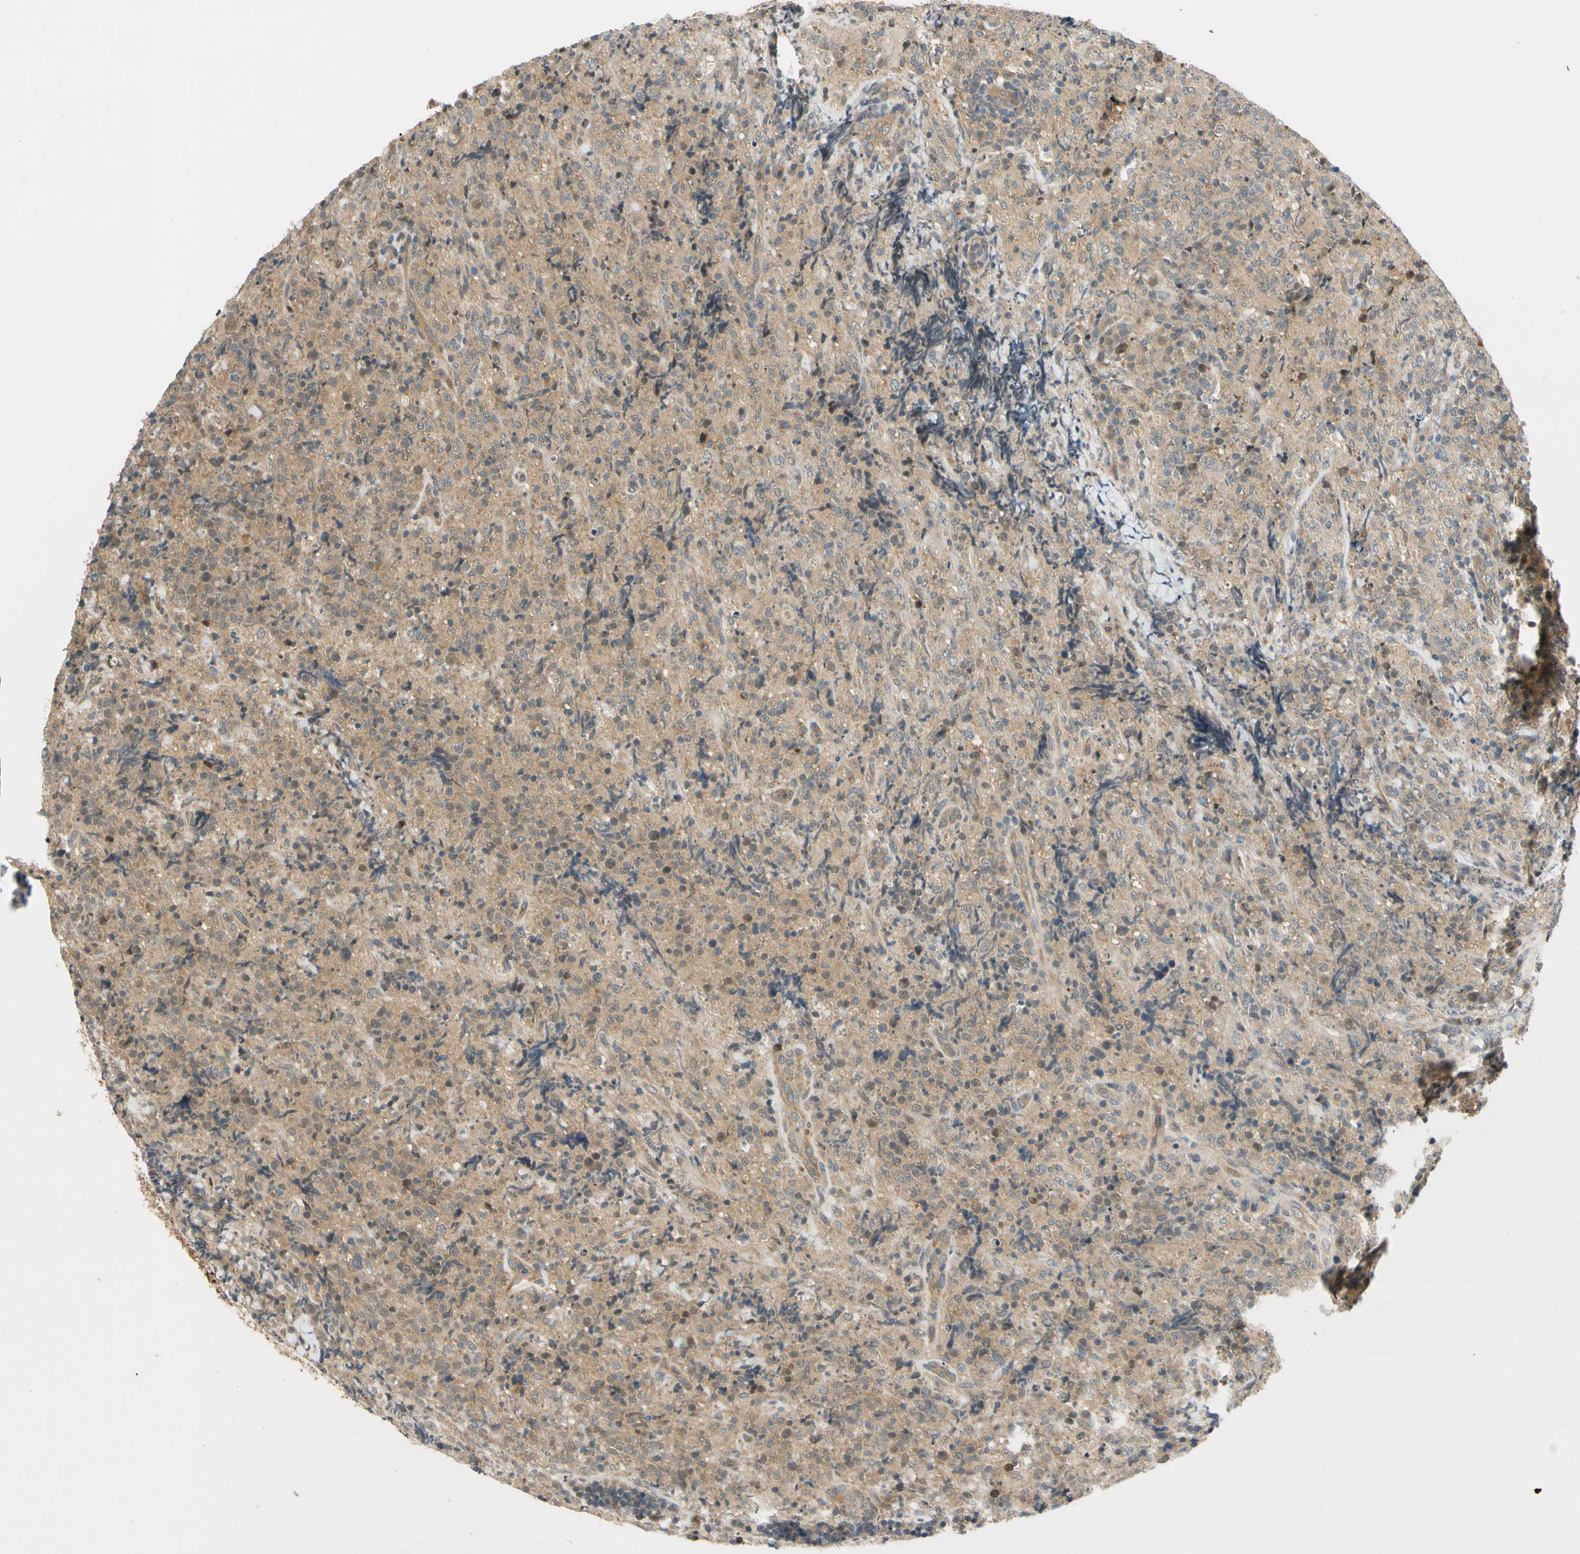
{"staining": {"intensity": "weak", "quantity": ">75%", "location": "cytoplasmic/membranous"}, "tissue": "lymphoma", "cell_type": "Tumor cells", "image_type": "cancer", "snomed": [{"axis": "morphology", "description": "Malignant lymphoma, non-Hodgkin's type, High grade"}, {"axis": "topography", "description": "Tonsil"}], "caption": "This is a histology image of immunohistochemistry staining of high-grade malignant lymphoma, non-Hodgkin's type, which shows weak staining in the cytoplasmic/membranous of tumor cells.", "gene": "GATD1", "patient": {"sex": "female", "age": 36}}